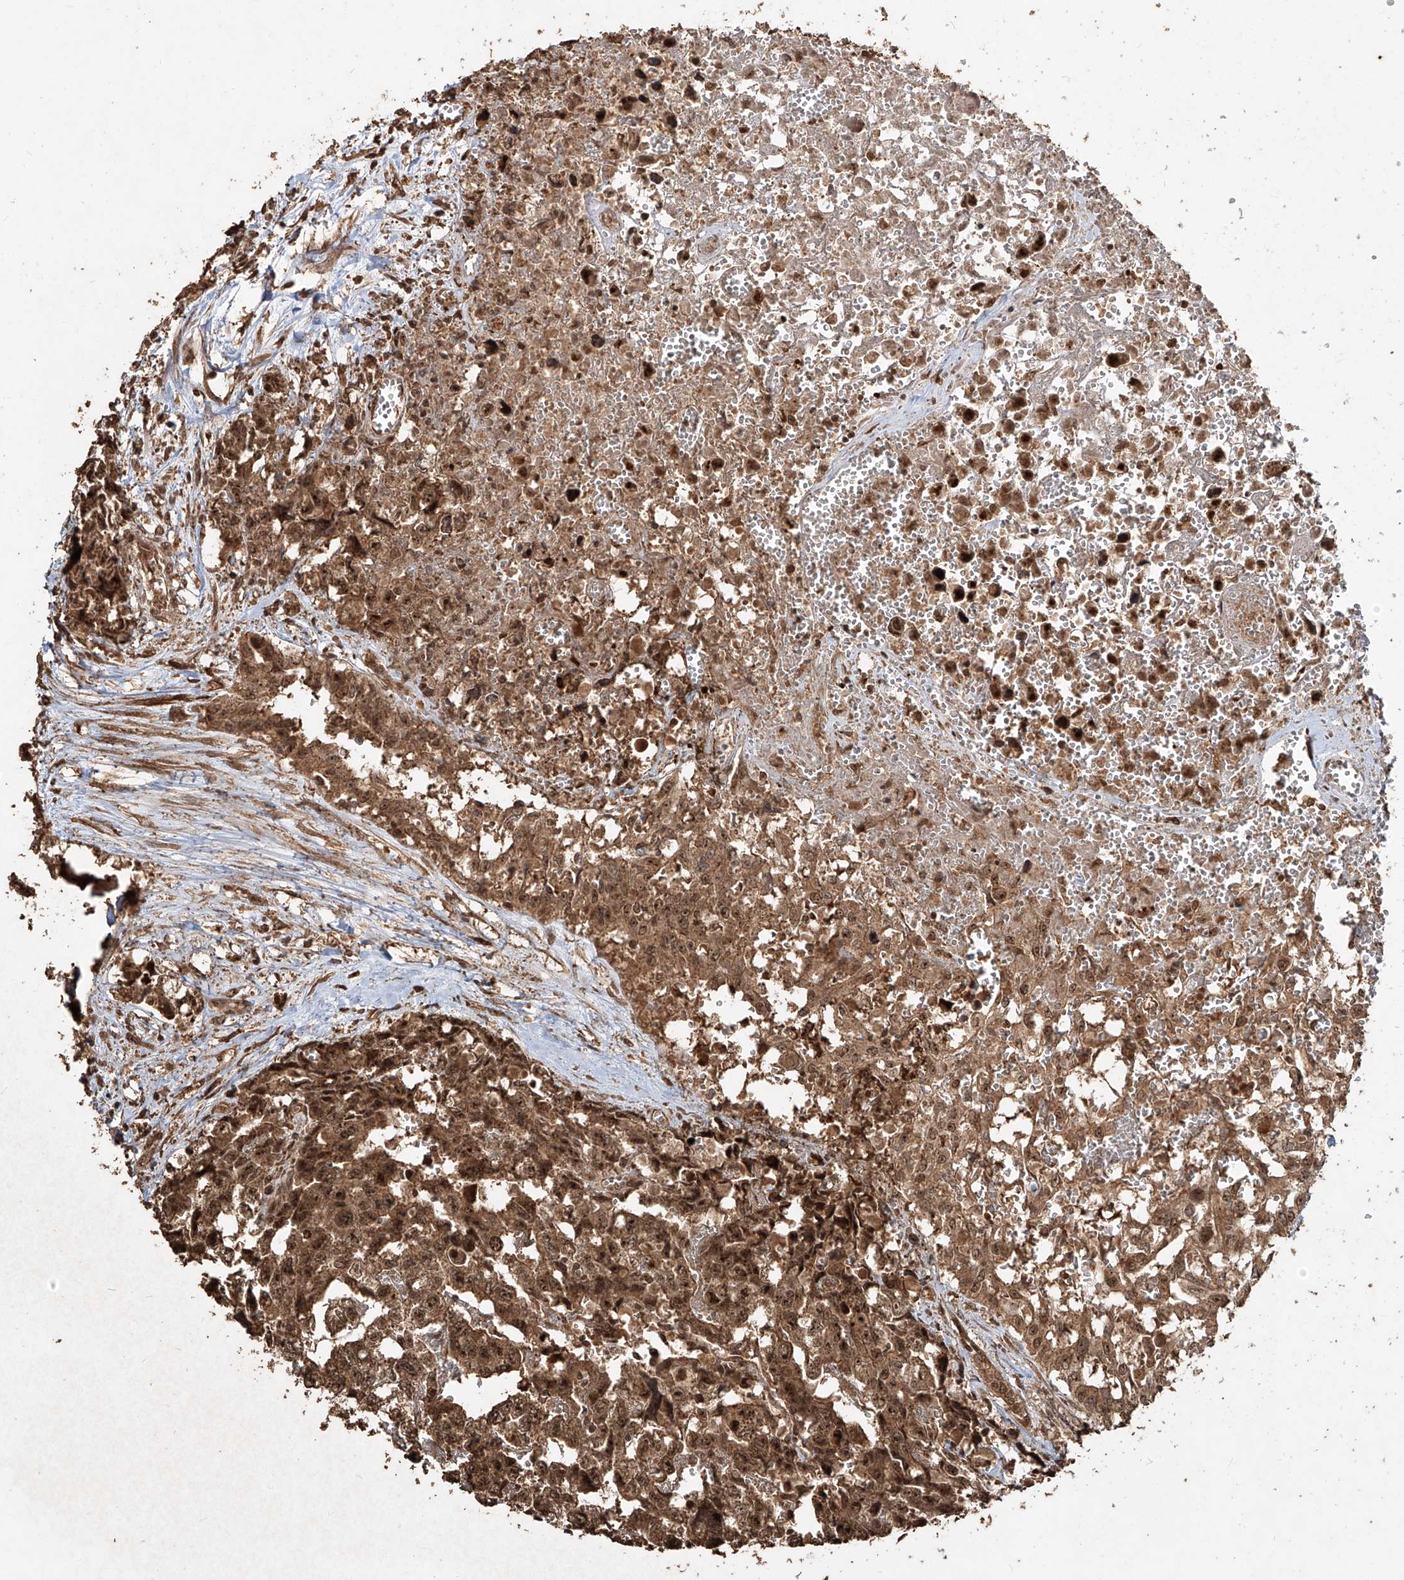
{"staining": {"intensity": "moderate", "quantity": ">75%", "location": "cytoplasmic/membranous,nuclear"}, "tissue": "testis cancer", "cell_type": "Tumor cells", "image_type": "cancer", "snomed": [{"axis": "morphology", "description": "Carcinoma, Embryonal, NOS"}, {"axis": "topography", "description": "Testis"}], "caption": "A brown stain shows moderate cytoplasmic/membranous and nuclear expression of a protein in testis cancer tumor cells.", "gene": "ZNF660", "patient": {"sex": "male", "age": 31}}